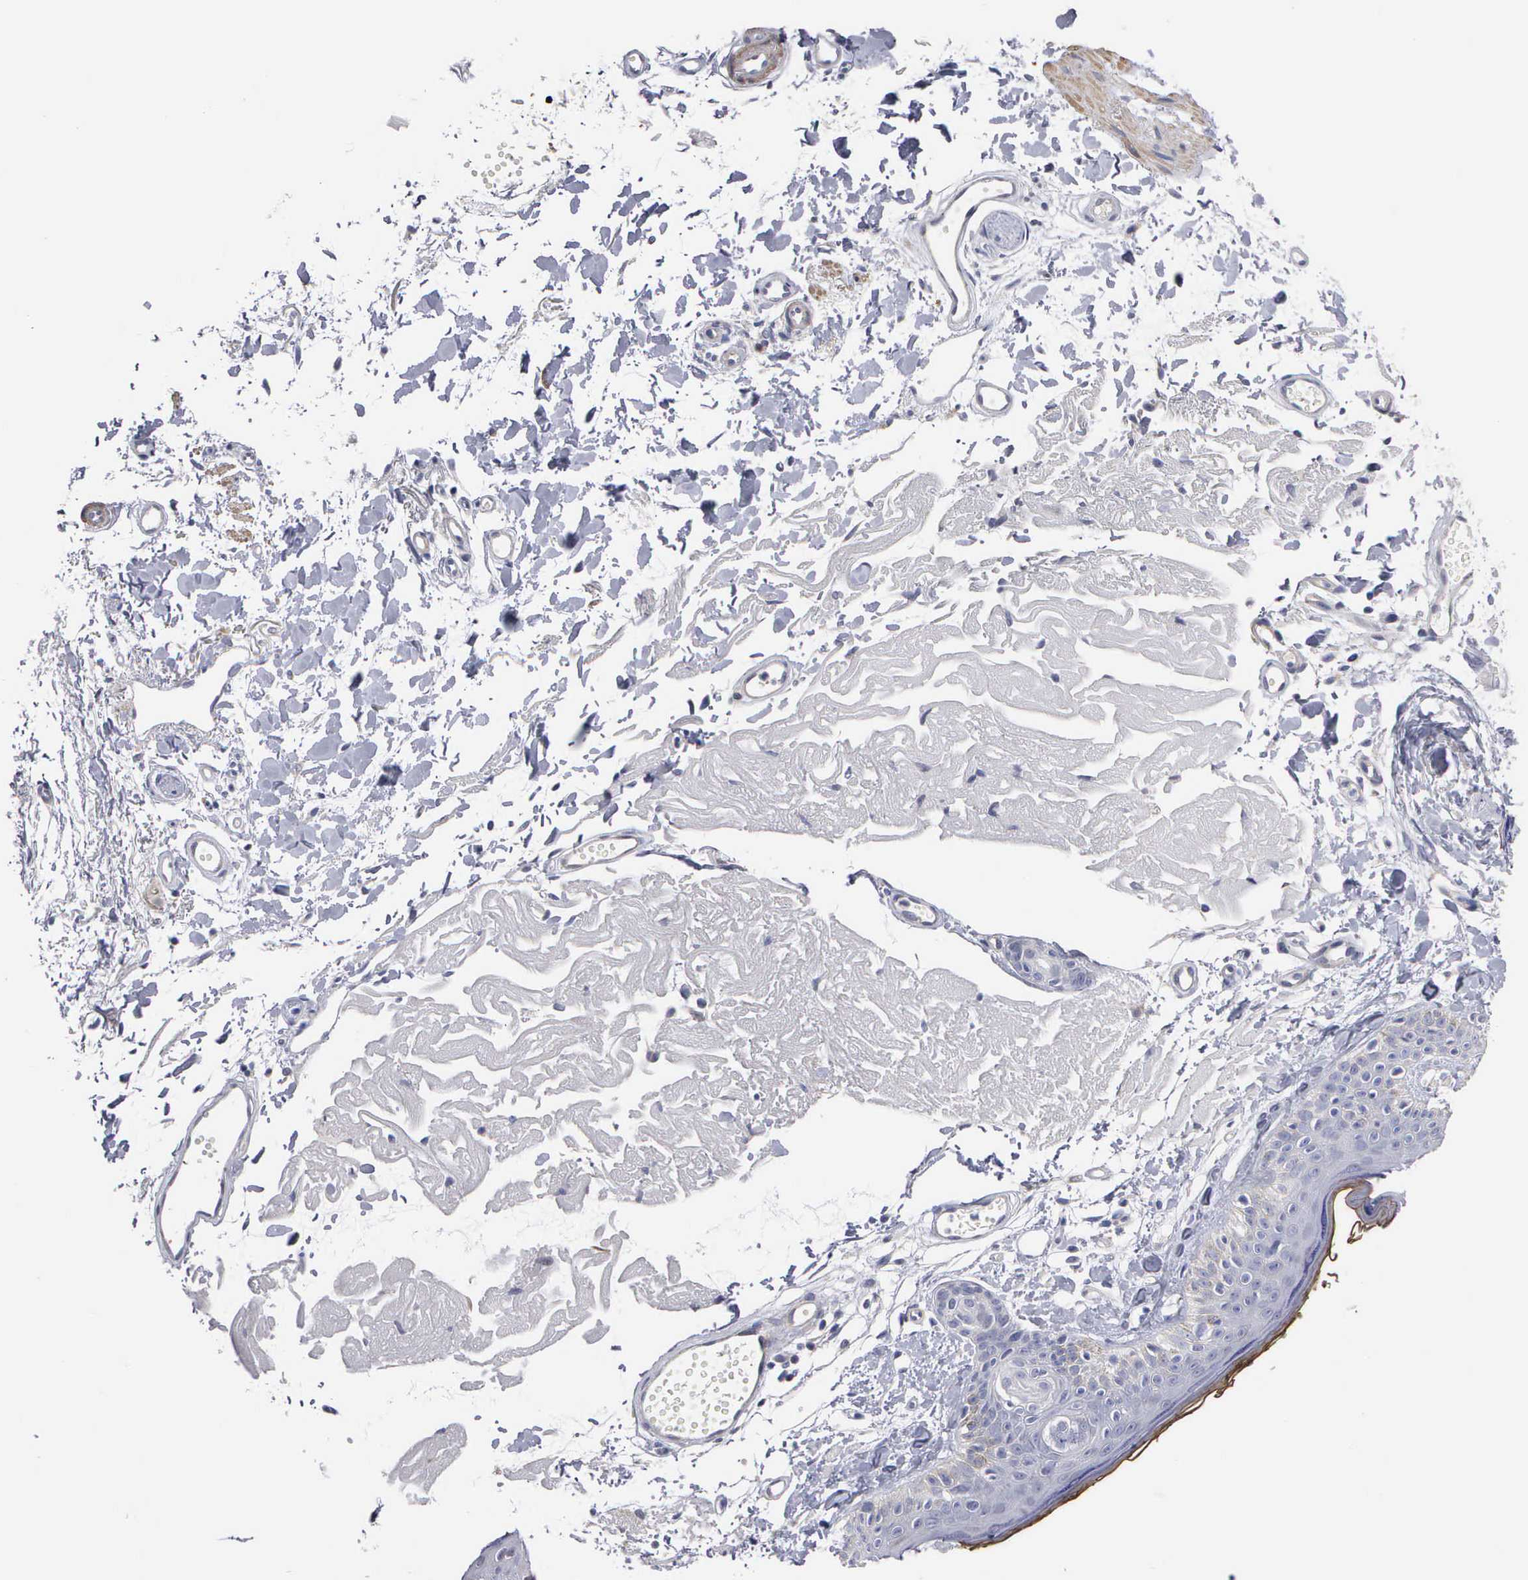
{"staining": {"intensity": "negative", "quantity": "none", "location": "none"}, "tissue": "skin", "cell_type": "Fibroblasts", "image_type": "normal", "snomed": [{"axis": "morphology", "description": "Normal tissue, NOS"}, {"axis": "topography", "description": "Skin"}], "caption": "DAB immunohistochemical staining of normal human skin shows no significant staining in fibroblasts.", "gene": "ELFN2", "patient": {"sex": "male", "age": 83}}